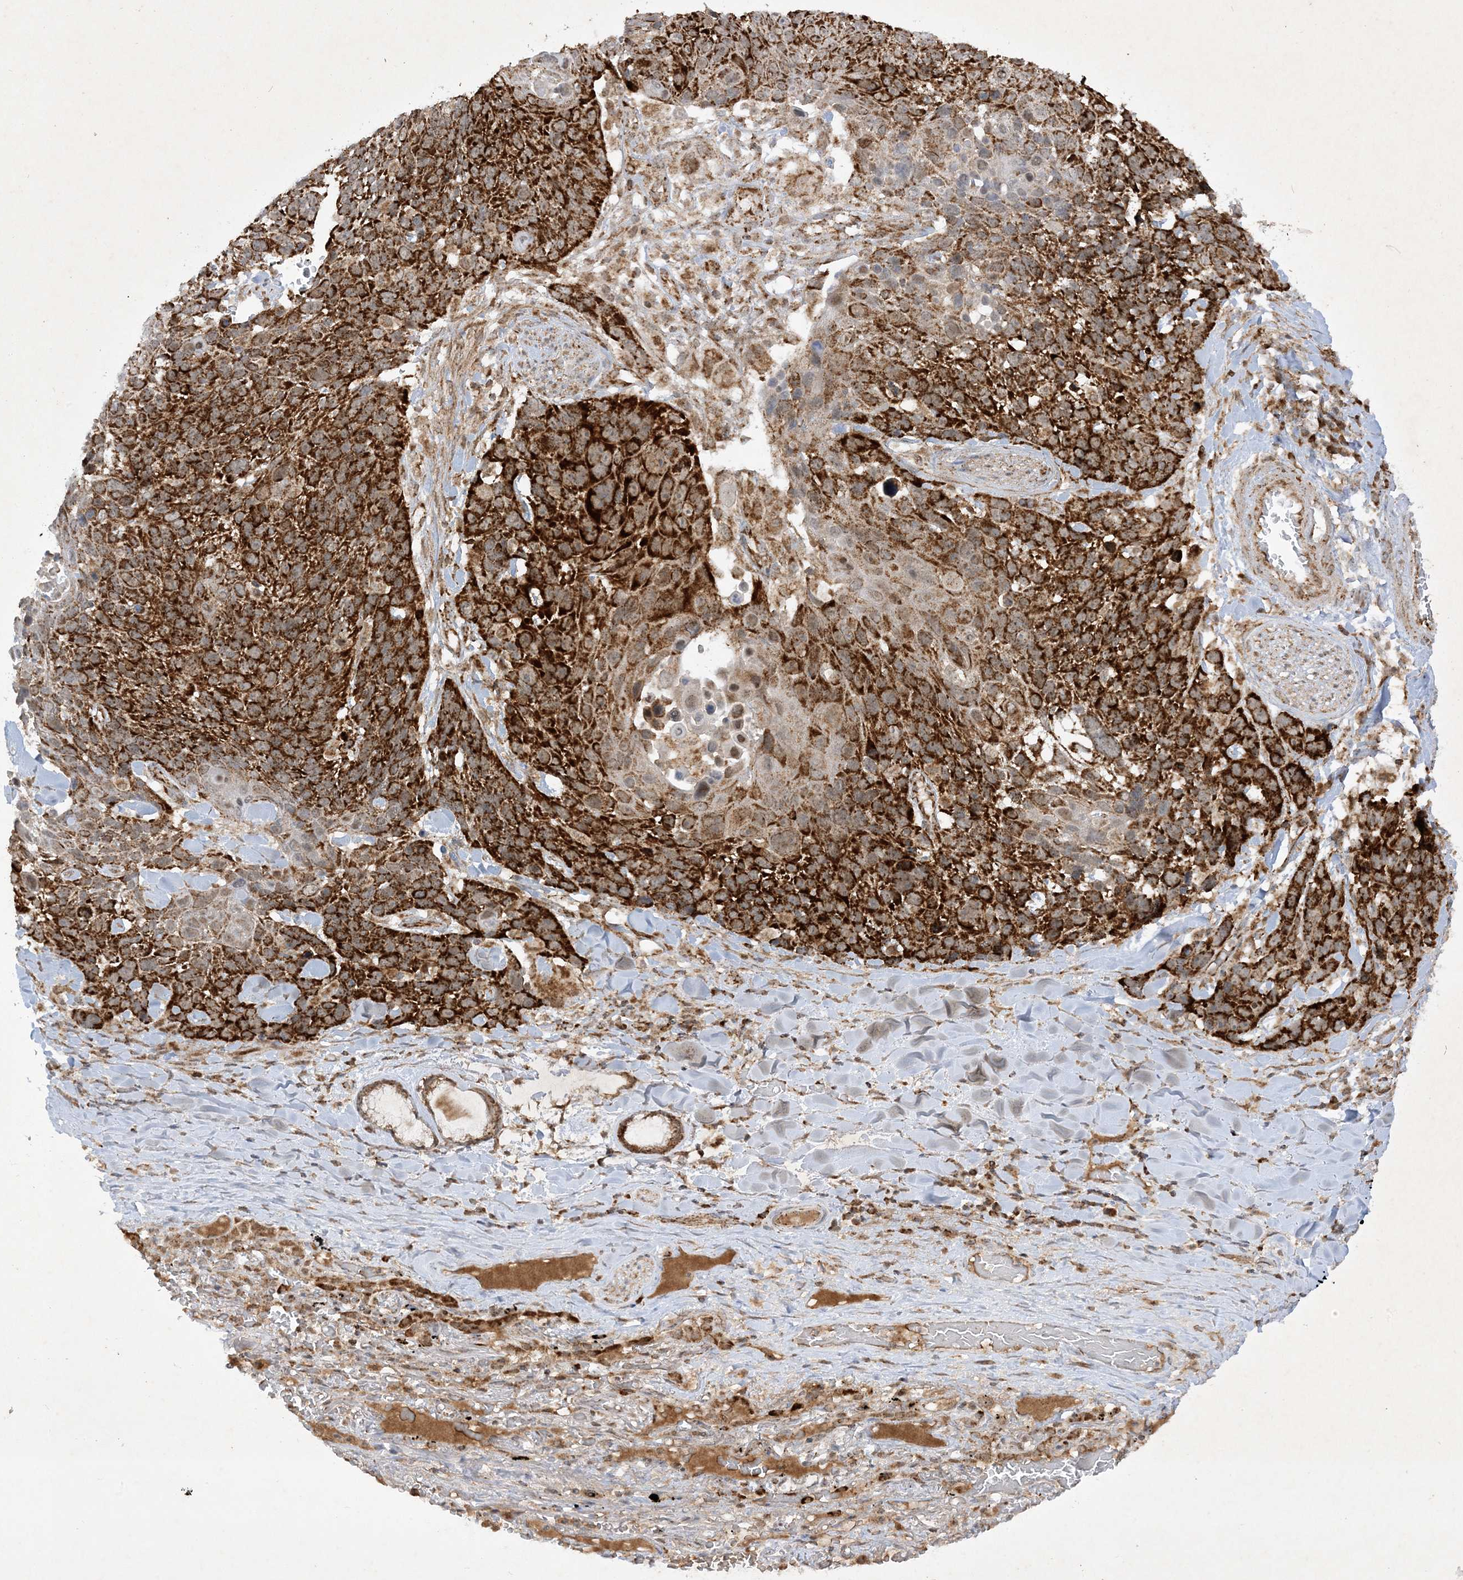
{"staining": {"intensity": "strong", "quantity": ">75%", "location": "cytoplasmic/membranous"}, "tissue": "lung cancer", "cell_type": "Tumor cells", "image_type": "cancer", "snomed": [{"axis": "morphology", "description": "Squamous cell carcinoma, NOS"}, {"axis": "topography", "description": "Lung"}], "caption": "Squamous cell carcinoma (lung) stained with a brown dye displays strong cytoplasmic/membranous positive staining in approximately >75% of tumor cells.", "gene": "NDUFAF3", "patient": {"sex": "male", "age": 66}}